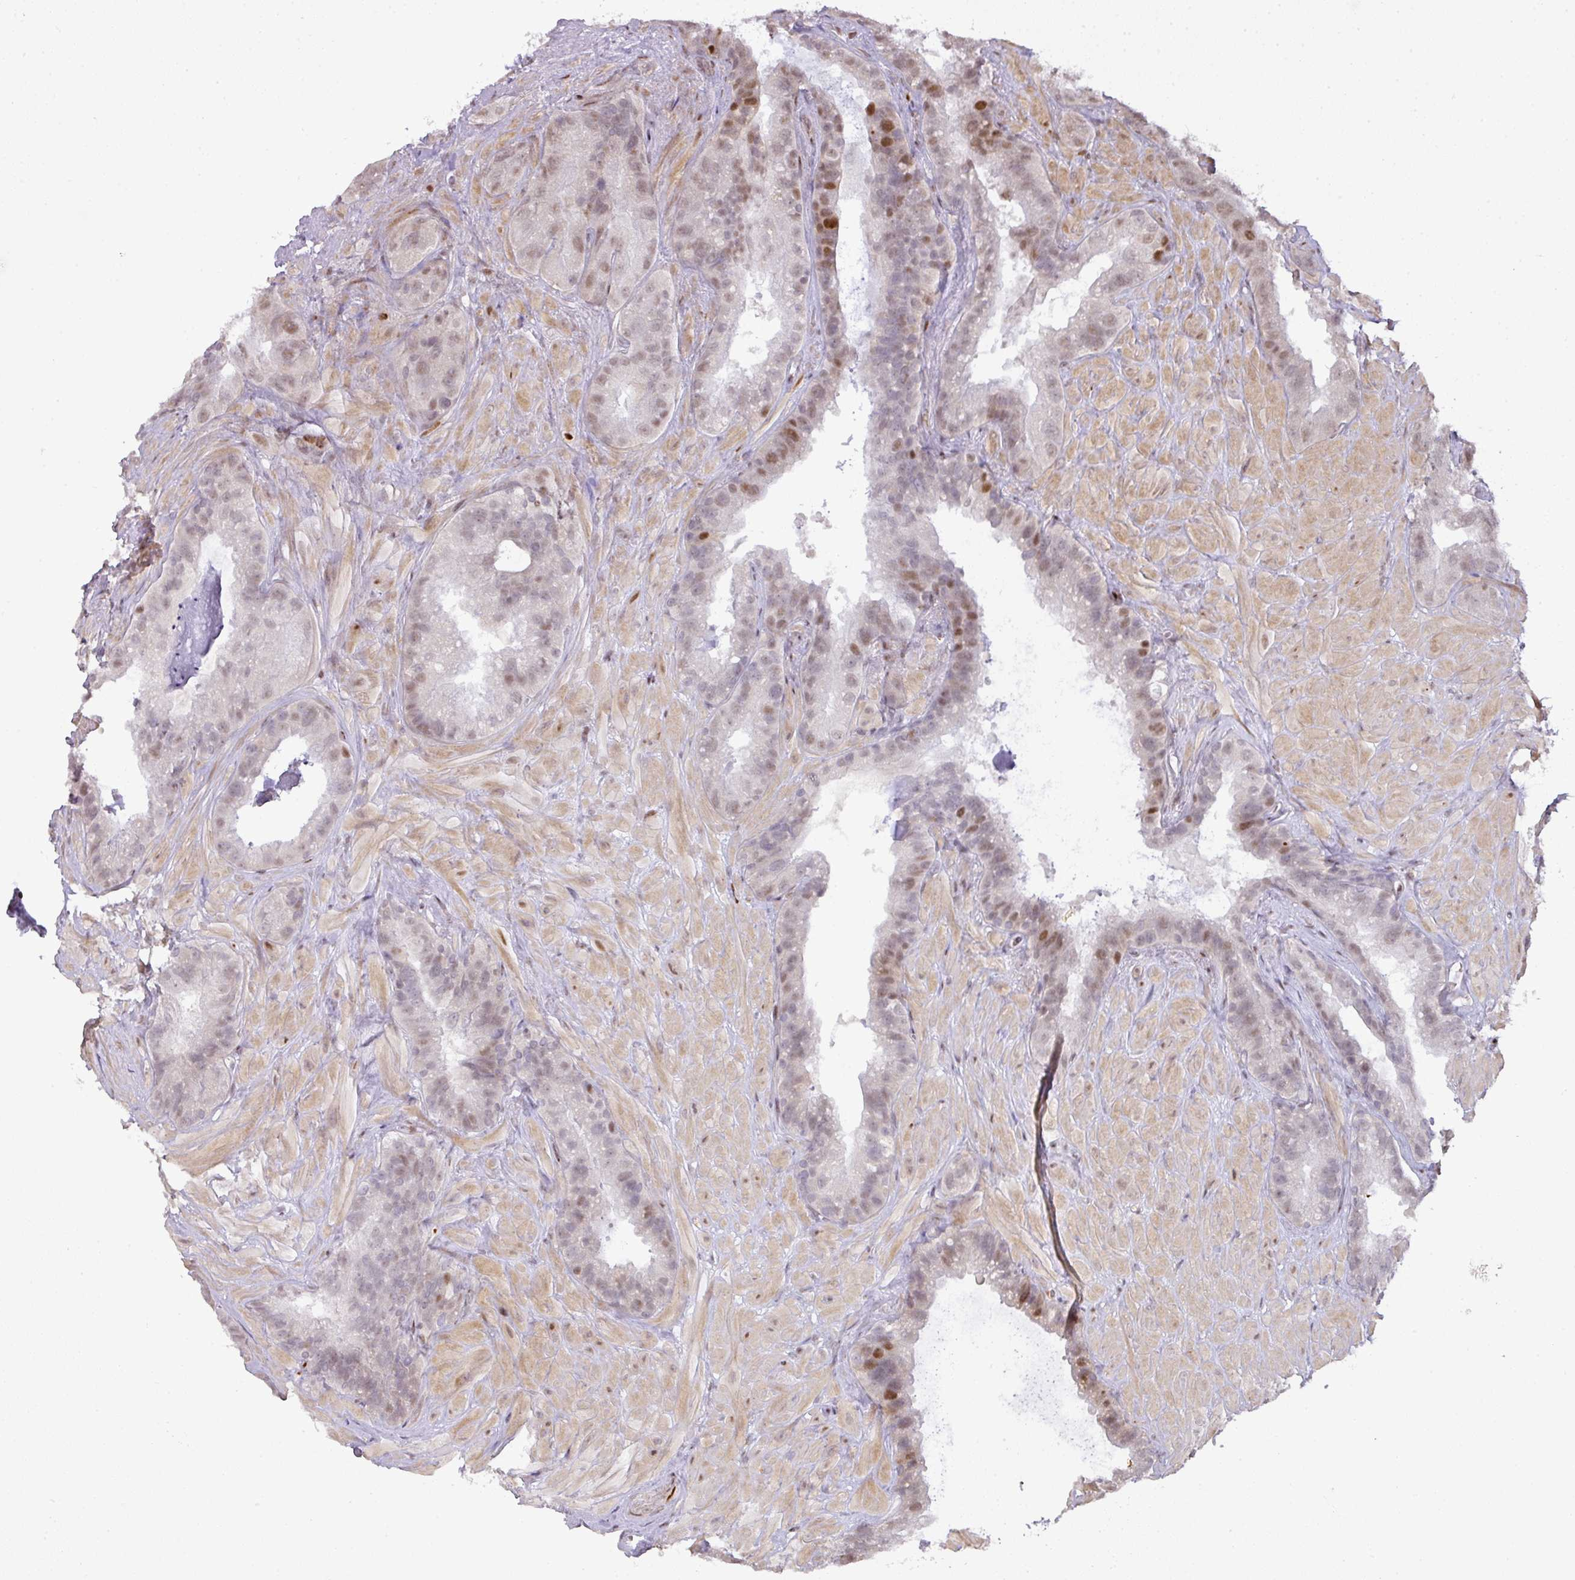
{"staining": {"intensity": "moderate", "quantity": "25%-75%", "location": "nuclear"}, "tissue": "seminal vesicle", "cell_type": "Glandular cells", "image_type": "normal", "snomed": [{"axis": "morphology", "description": "Normal tissue, NOS"}, {"axis": "topography", "description": "Seminal veicle"}, {"axis": "topography", "description": "Peripheral nerve tissue"}], "caption": "Immunohistochemical staining of unremarkable seminal vesicle shows medium levels of moderate nuclear expression in approximately 25%-75% of glandular cells.", "gene": "MYSM1", "patient": {"sex": "male", "age": 76}}